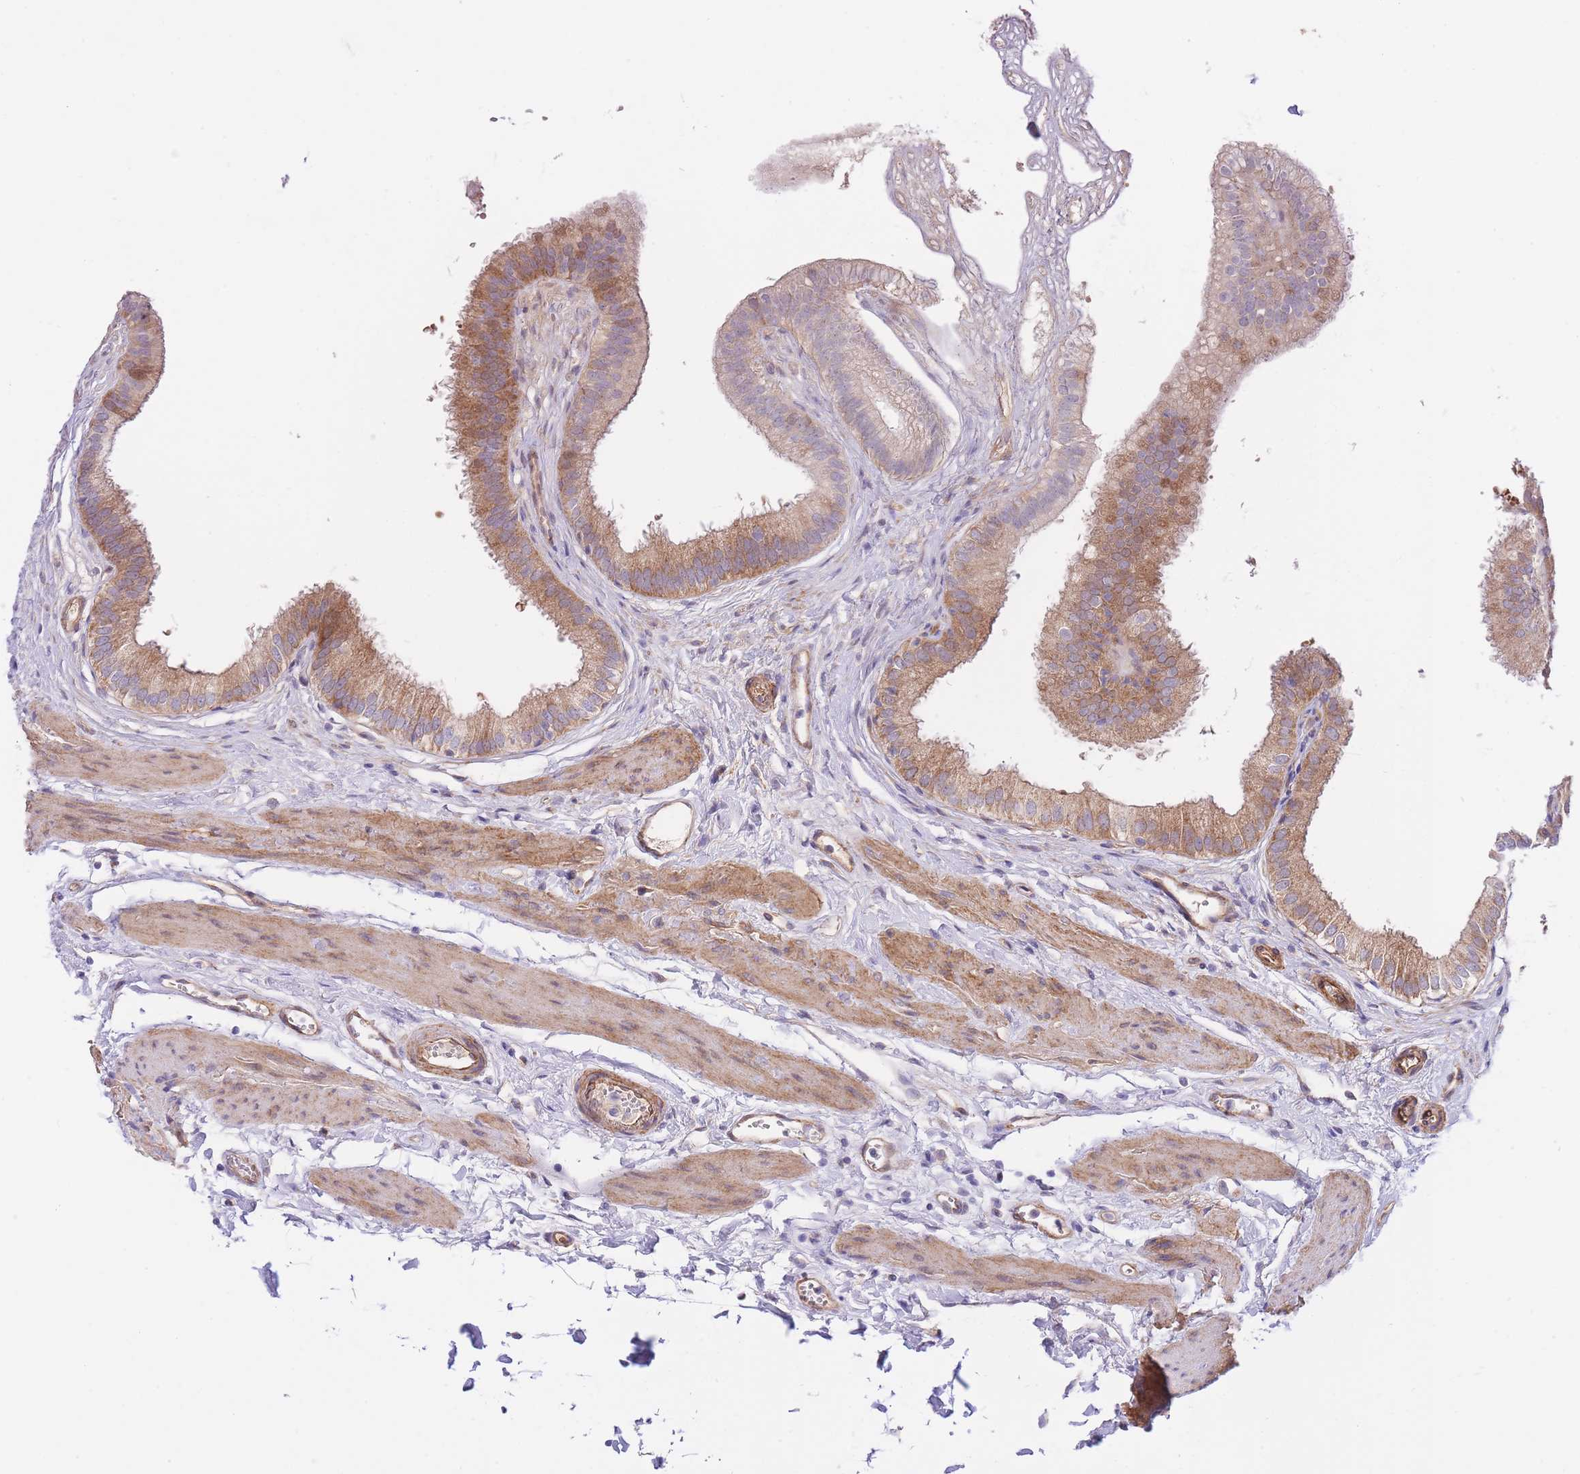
{"staining": {"intensity": "moderate", "quantity": ">75%", "location": "cytoplasmic/membranous"}, "tissue": "gallbladder", "cell_type": "Glandular cells", "image_type": "normal", "snomed": [{"axis": "morphology", "description": "Normal tissue, NOS"}, {"axis": "topography", "description": "Gallbladder"}], "caption": "Protein analysis of benign gallbladder shows moderate cytoplasmic/membranous expression in about >75% of glandular cells.", "gene": "CHAC1", "patient": {"sex": "female", "age": 54}}